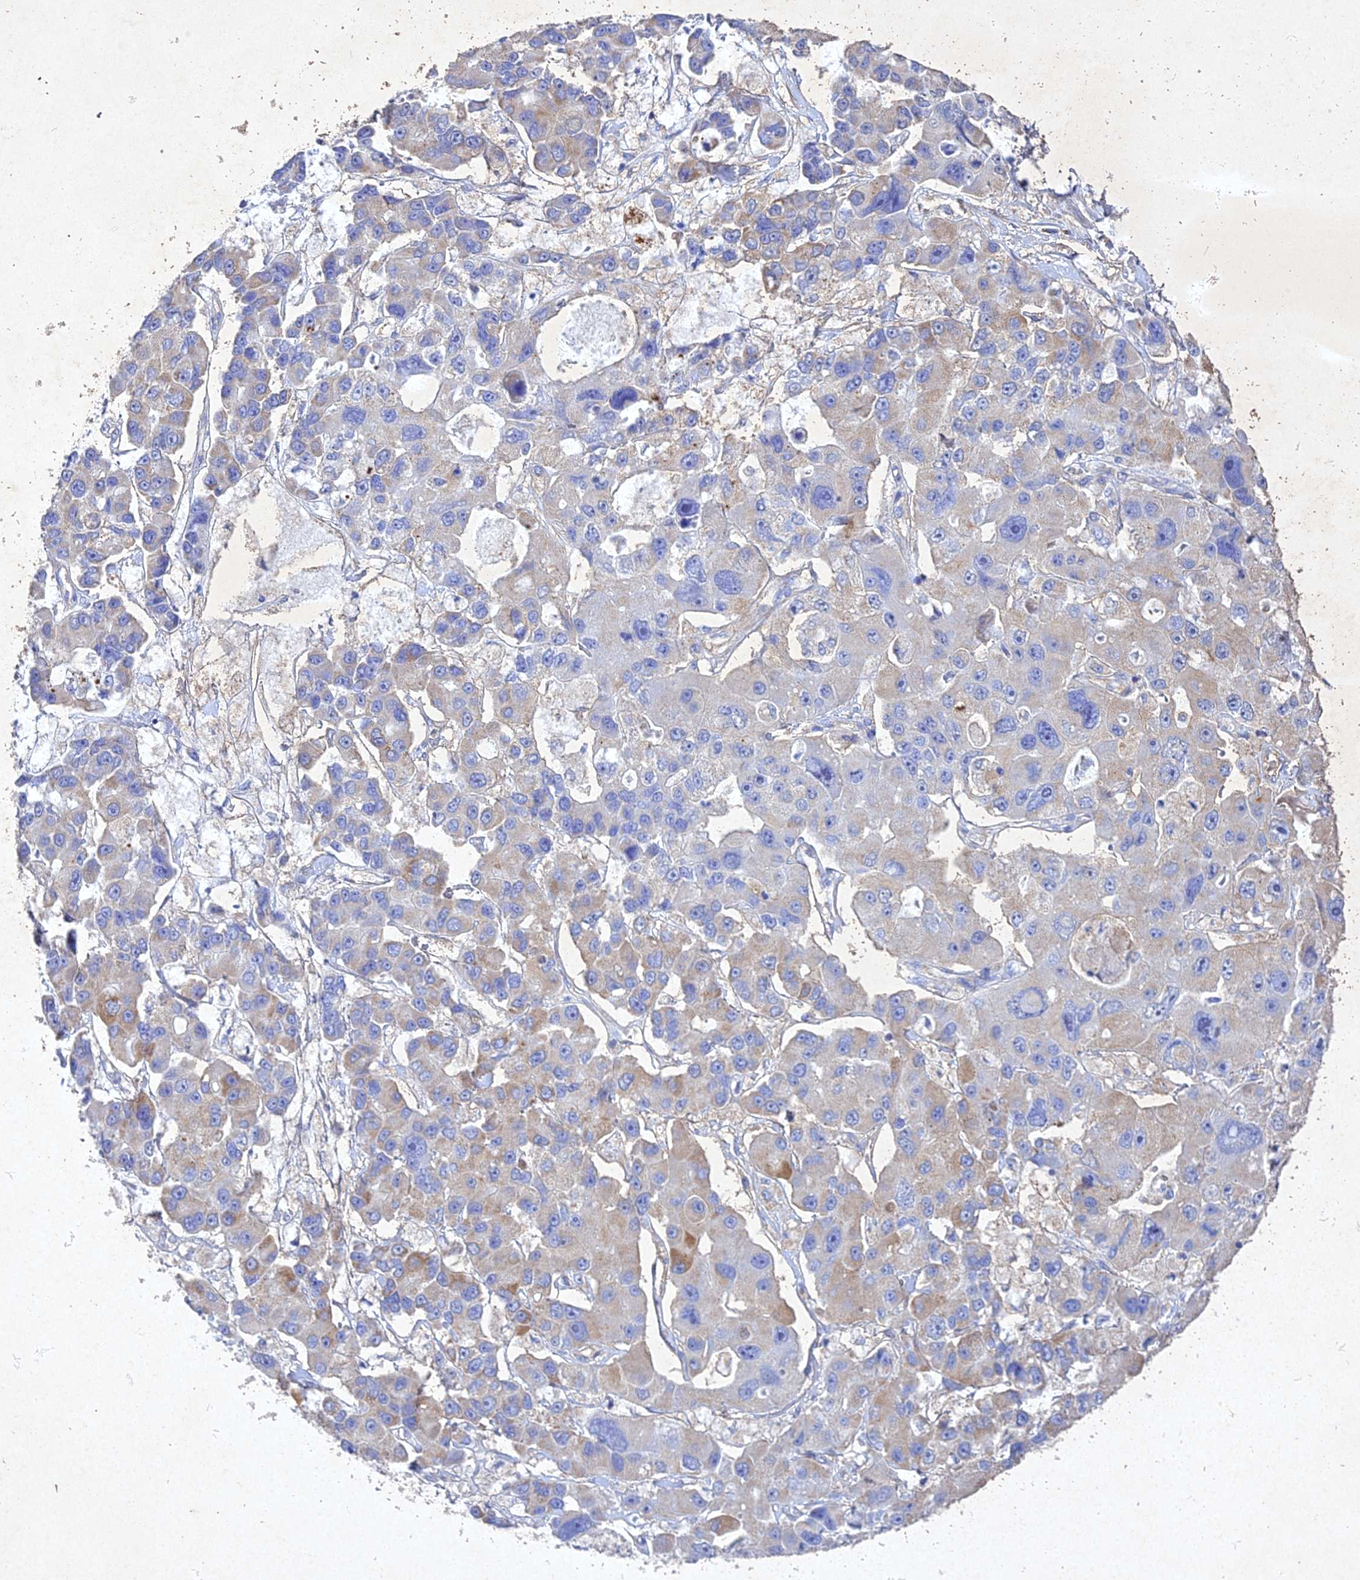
{"staining": {"intensity": "moderate", "quantity": "<25%", "location": "cytoplasmic/membranous"}, "tissue": "lung cancer", "cell_type": "Tumor cells", "image_type": "cancer", "snomed": [{"axis": "morphology", "description": "Adenocarcinoma, NOS"}, {"axis": "topography", "description": "Lung"}], "caption": "Adenocarcinoma (lung) stained with a protein marker displays moderate staining in tumor cells.", "gene": "NDUFV1", "patient": {"sex": "female", "age": 54}}